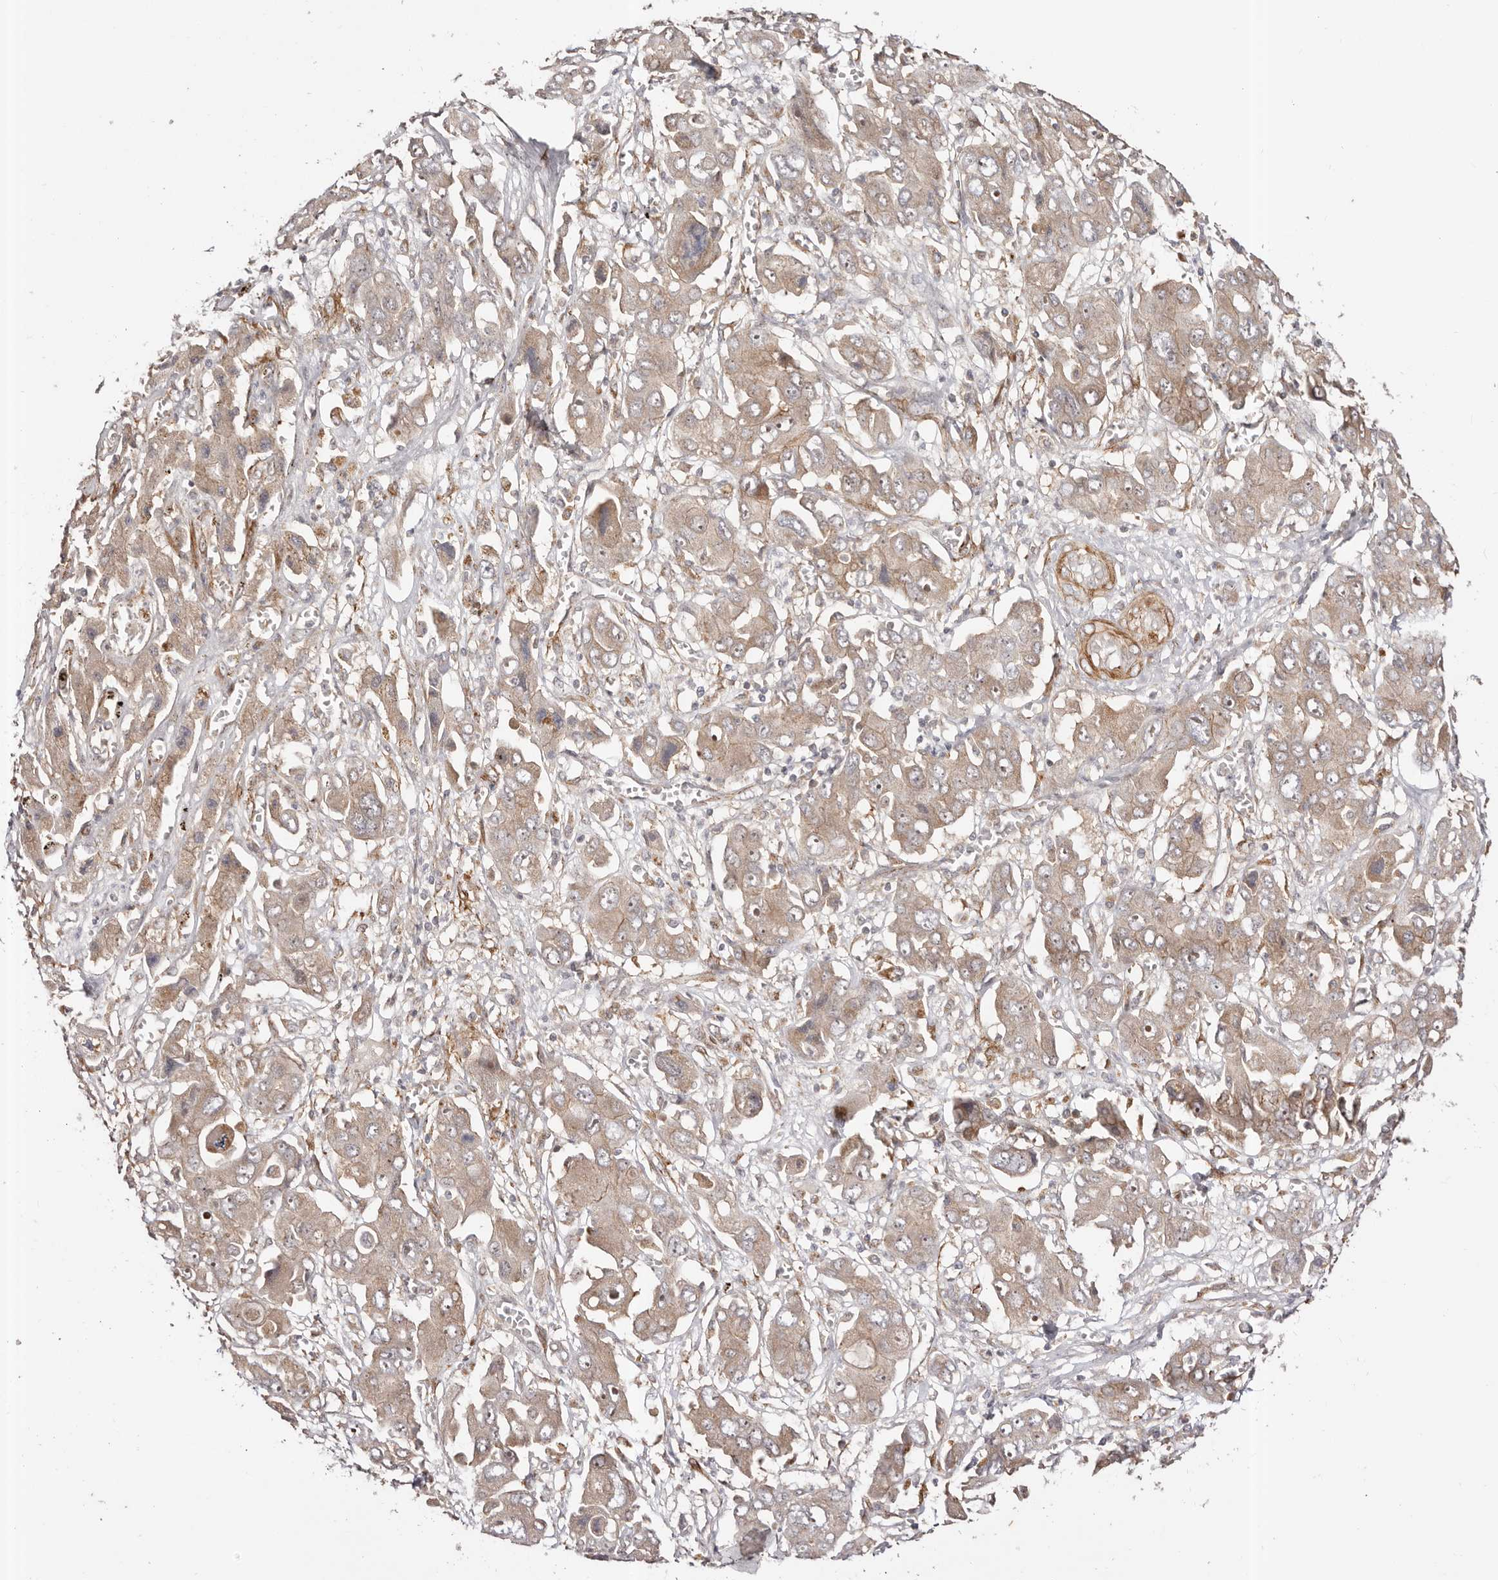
{"staining": {"intensity": "weak", "quantity": ">75%", "location": "cytoplasmic/membranous,nuclear"}, "tissue": "liver cancer", "cell_type": "Tumor cells", "image_type": "cancer", "snomed": [{"axis": "morphology", "description": "Cholangiocarcinoma"}, {"axis": "topography", "description": "Liver"}], "caption": "Immunohistochemical staining of cholangiocarcinoma (liver) displays weak cytoplasmic/membranous and nuclear protein expression in about >75% of tumor cells.", "gene": "MICAL2", "patient": {"sex": "male", "age": 67}}